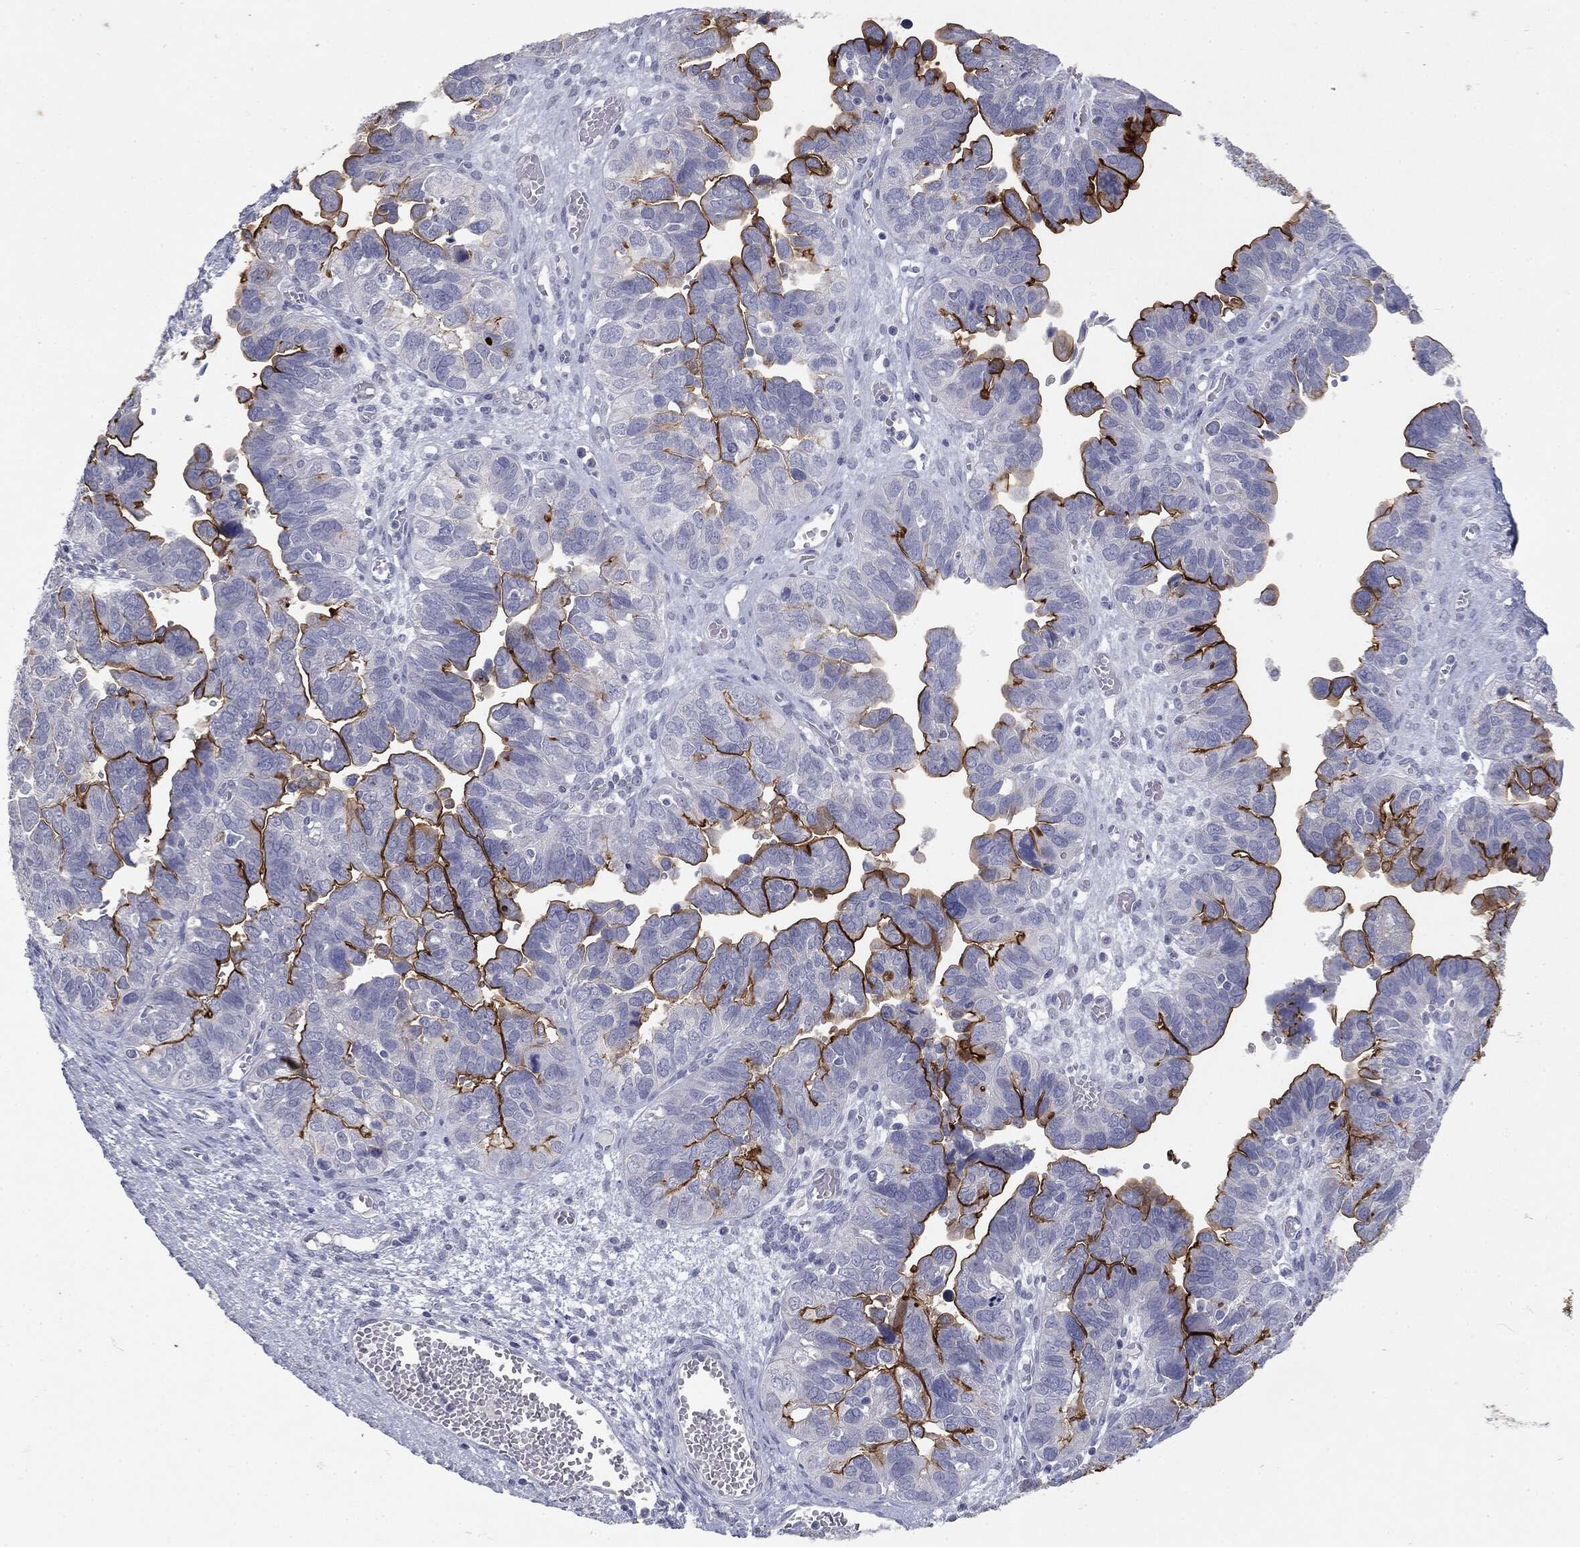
{"staining": {"intensity": "strong", "quantity": "25%-75%", "location": "cytoplasmic/membranous"}, "tissue": "ovarian cancer", "cell_type": "Tumor cells", "image_type": "cancer", "snomed": [{"axis": "morphology", "description": "Cystadenocarcinoma, serous, NOS"}, {"axis": "topography", "description": "Ovary"}], "caption": "High-power microscopy captured an immunohistochemistry photomicrograph of ovarian serous cystadenocarcinoma, revealing strong cytoplasmic/membranous staining in about 25%-75% of tumor cells.", "gene": "MUC1", "patient": {"sex": "female", "age": 64}}